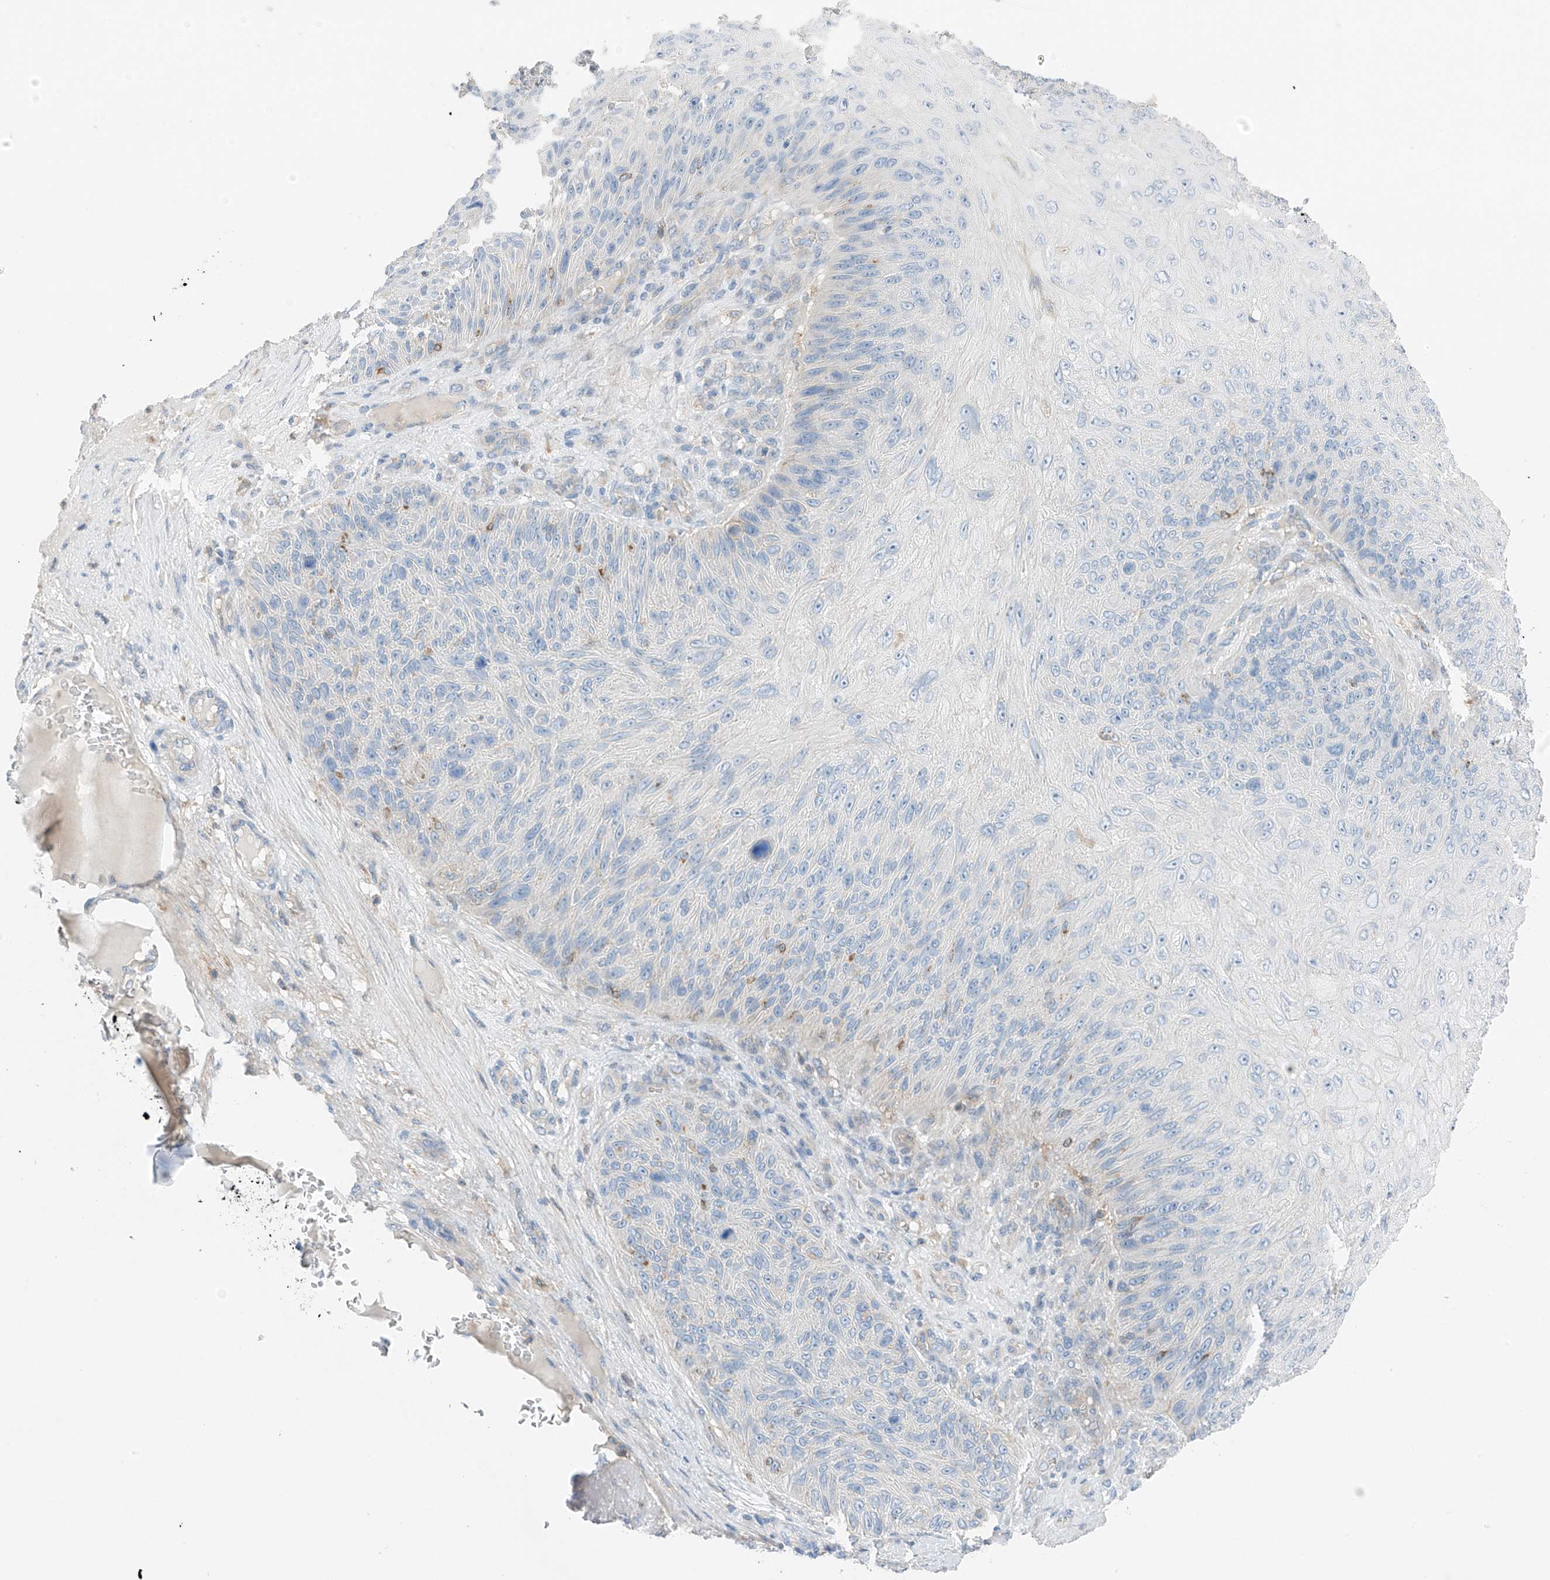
{"staining": {"intensity": "negative", "quantity": "none", "location": "none"}, "tissue": "skin cancer", "cell_type": "Tumor cells", "image_type": "cancer", "snomed": [{"axis": "morphology", "description": "Squamous cell carcinoma, NOS"}, {"axis": "topography", "description": "Skin"}], "caption": "High magnification brightfield microscopy of skin squamous cell carcinoma stained with DAB (brown) and counterstained with hematoxylin (blue): tumor cells show no significant positivity.", "gene": "NALCN", "patient": {"sex": "female", "age": 88}}